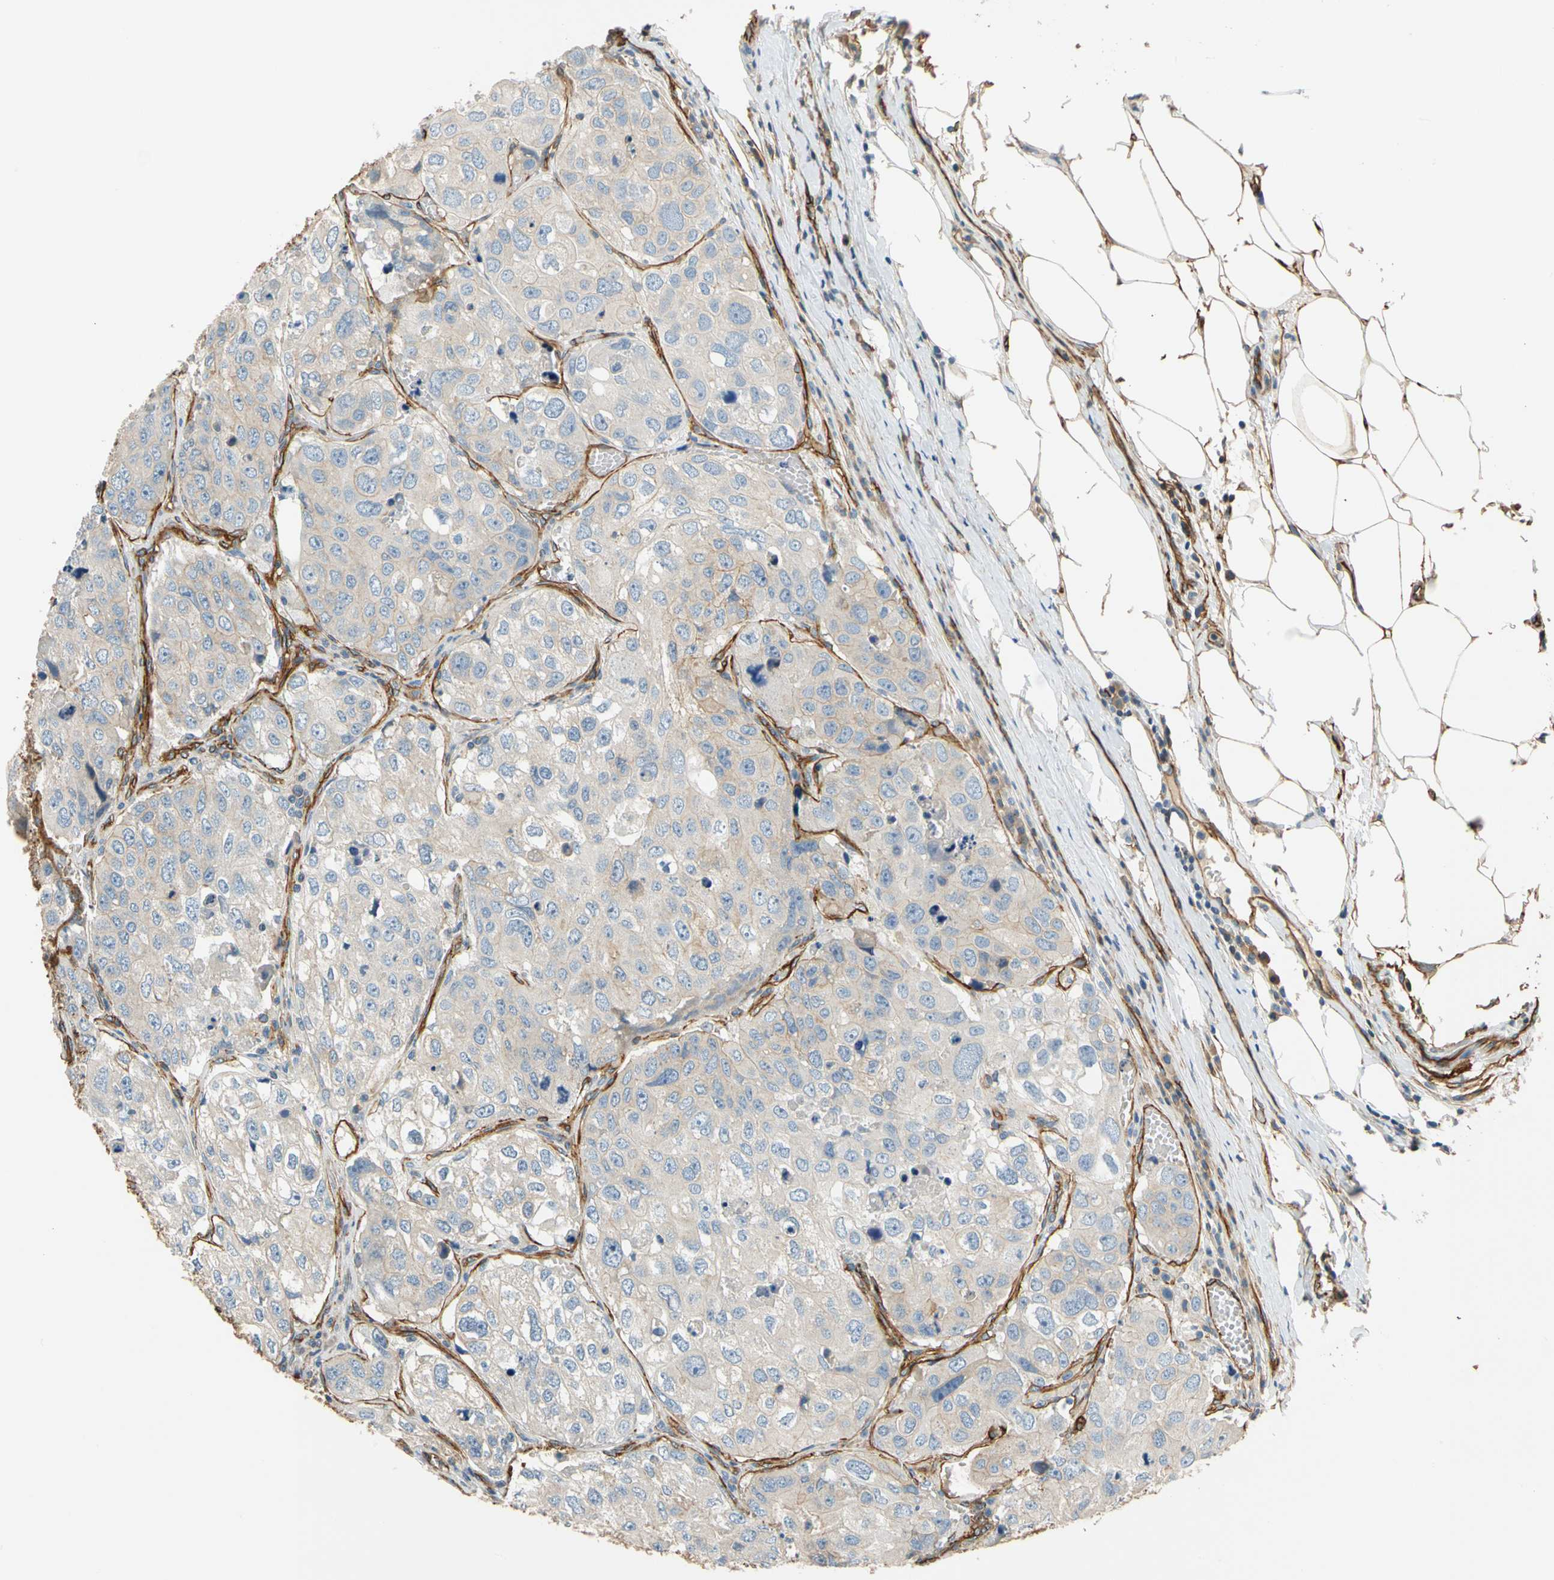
{"staining": {"intensity": "negative", "quantity": "none", "location": "none"}, "tissue": "urothelial cancer", "cell_type": "Tumor cells", "image_type": "cancer", "snomed": [{"axis": "morphology", "description": "Urothelial carcinoma, High grade"}, {"axis": "topography", "description": "Lymph node"}, {"axis": "topography", "description": "Urinary bladder"}], "caption": "The photomicrograph exhibits no significant expression in tumor cells of urothelial cancer.", "gene": "SPTAN1", "patient": {"sex": "male", "age": 51}}